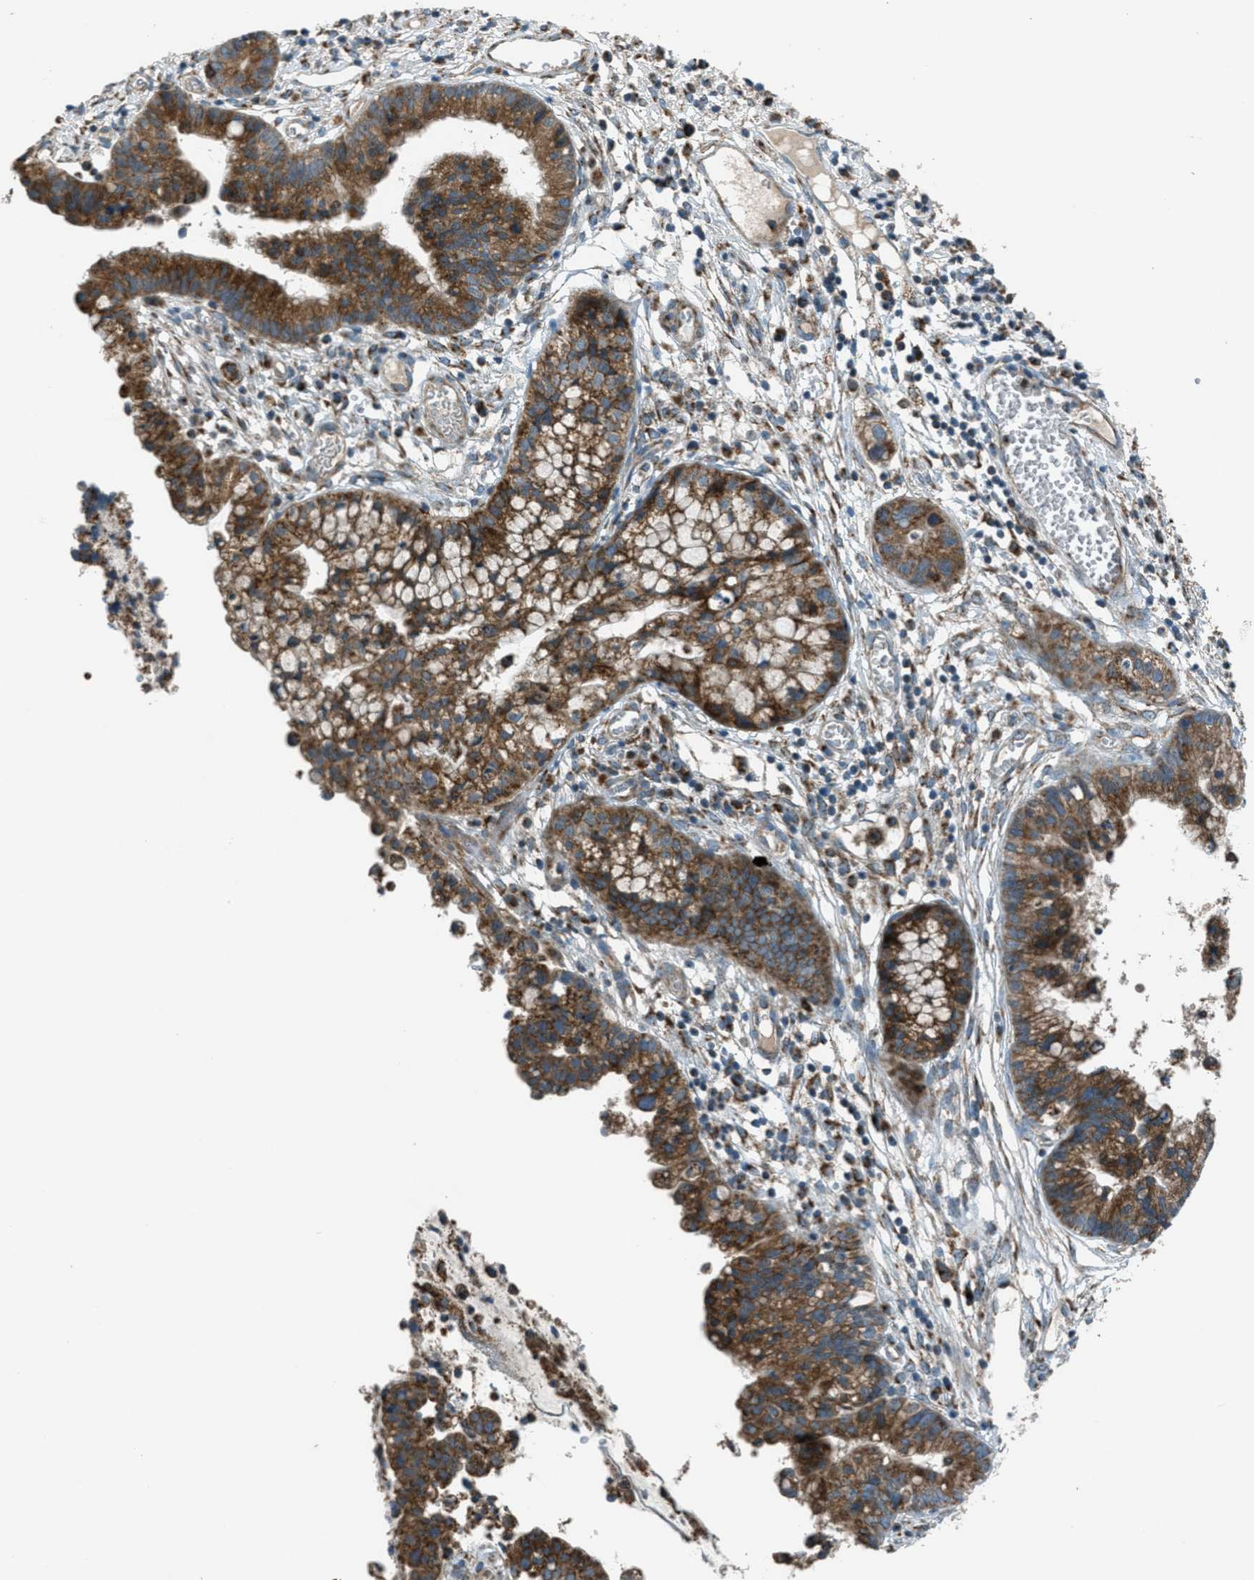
{"staining": {"intensity": "moderate", "quantity": ">75%", "location": "cytoplasmic/membranous"}, "tissue": "cervical cancer", "cell_type": "Tumor cells", "image_type": "cancer", "snomed": [{"axis": "morphology", "description": "Adenocarcinoma, NOS"}, {"axis": "topography", "description": "Cervix"}], "caption": "Moderate cytoplasmic/membranous protein expression is appreciated in approximately >75% of tumor cells in cervical cancer. (DAB IHC, brown staining for protein, blue staining for nuclei).", "gene": "BCKDK", "patient": {"sex": "female", "age": 44}}